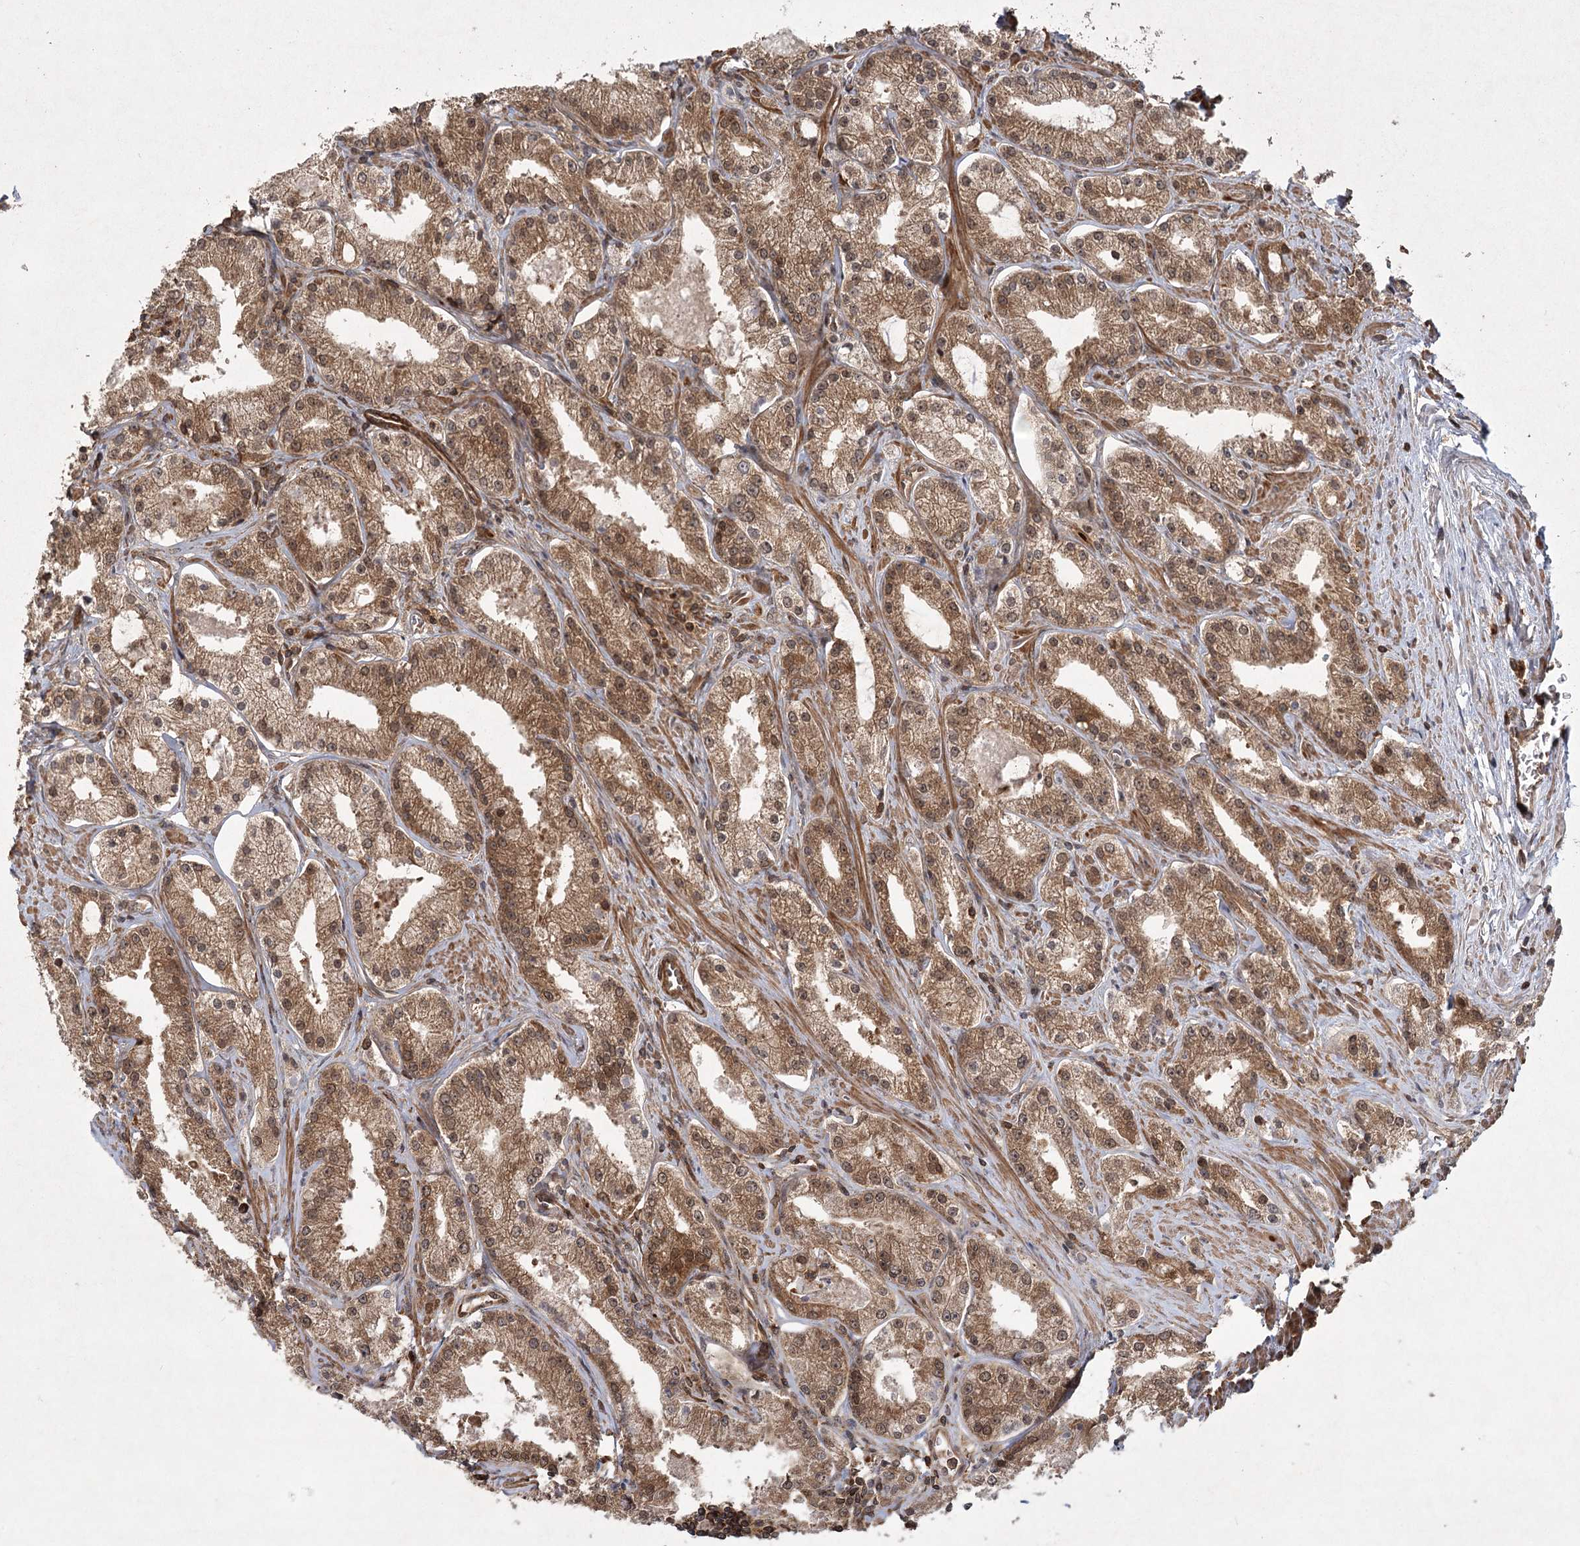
{"staining": {"intensity": "moderate", "quantity": ">75%", "location": "cytoplasmic/membranous"}, "tissue": "prostate cancer", "cell_type": "Tumor cells", "image_type": "cancer", "snomed": [{"axis": "morphology", "description": "Adenocarcinoma, Low grade"}, {"axis": "topography", "description": "Prostate"}], "caption": "The micrograph displays immunohistochemical staining of prostate cancer (adenocarcinoma (low-grade)). There is moderate cytoplasmic/membranous positivity is appreciated in approximately >75% of tumor cells.", "gene": "MDFIC", "patient": {"sex": "male", "age": 69}}